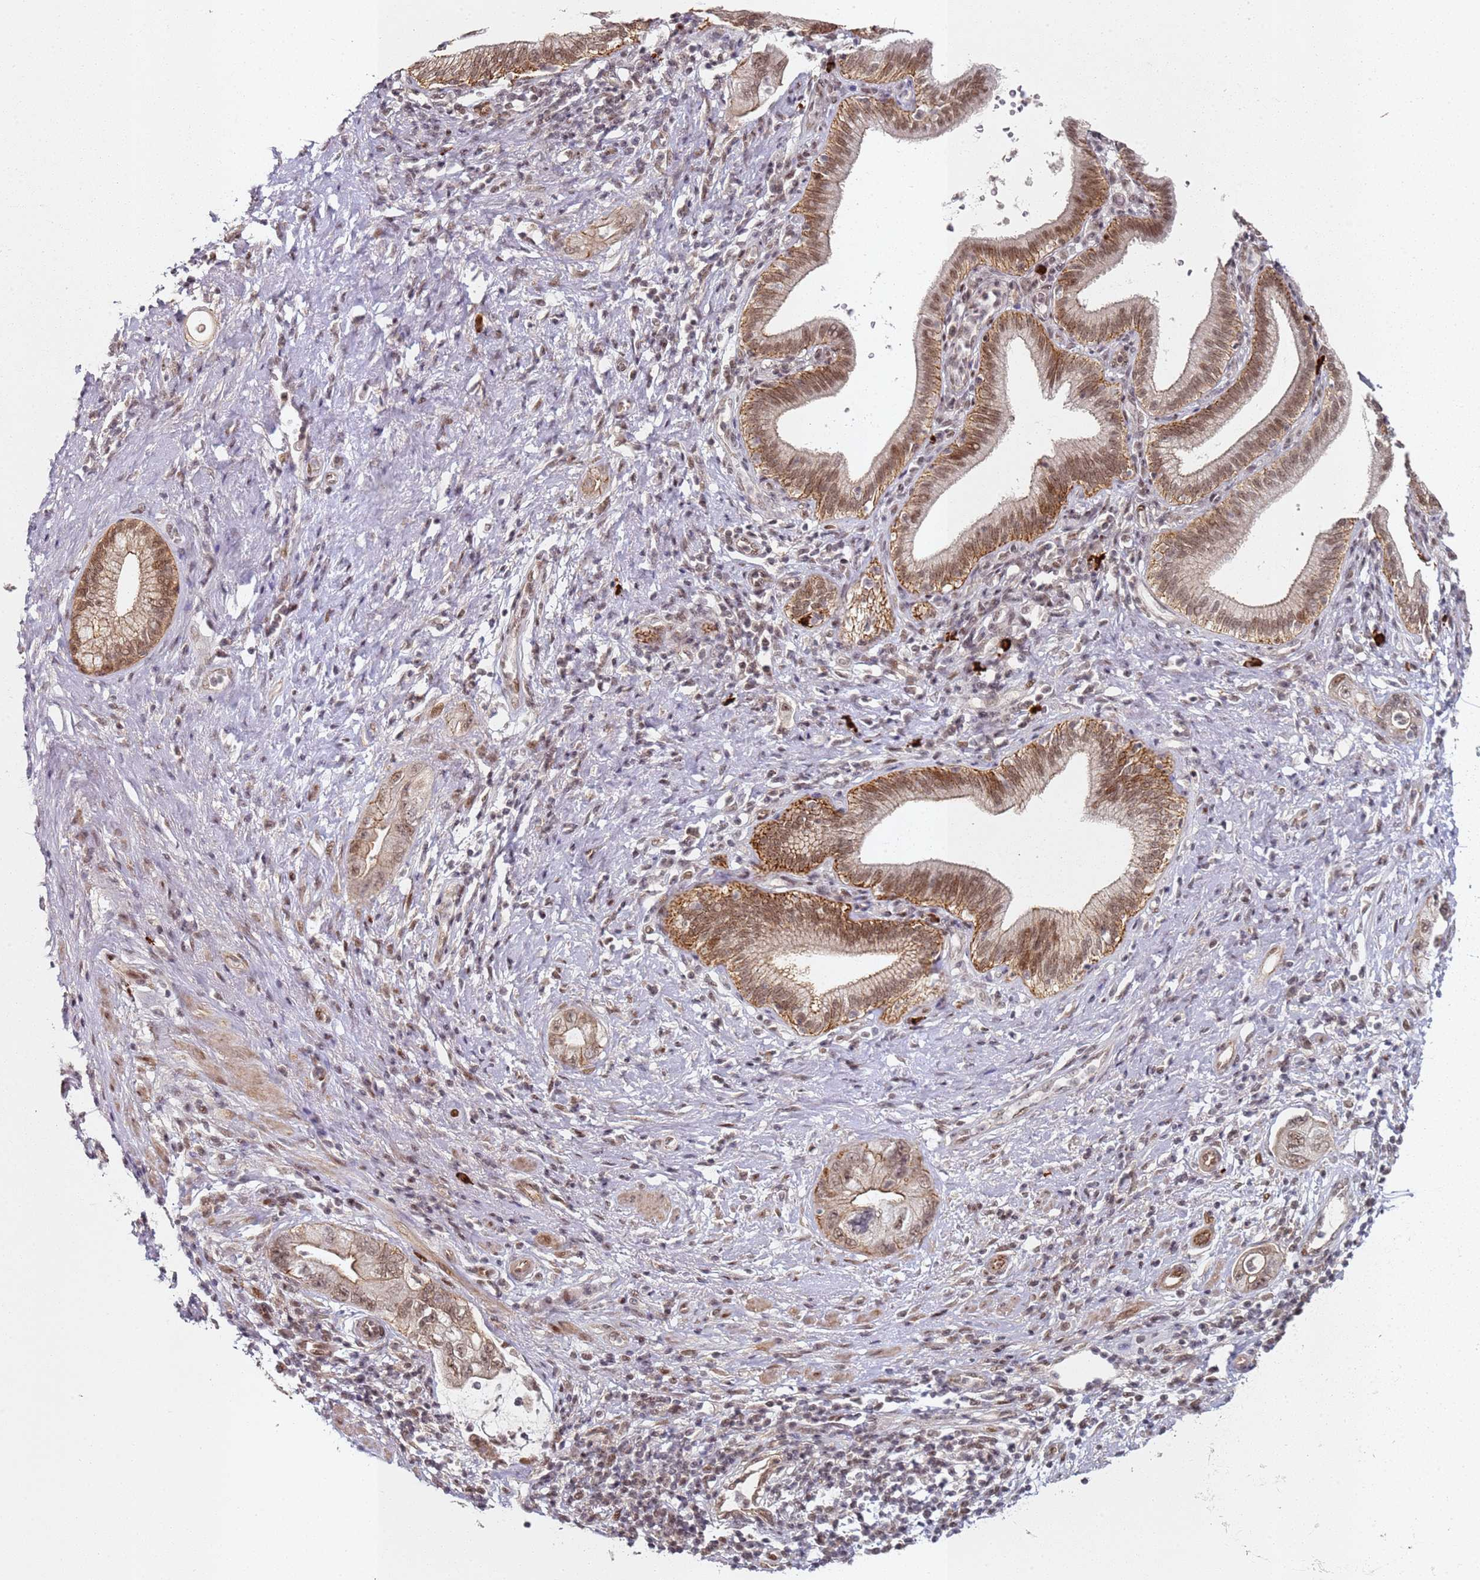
{"staining": {"intensity": "moderate", "quantity": ">75%", "location": "cytoplasmic/membranous,nuclear"}, "tissue": "pancreatic cancer", "cell_type": "Tumor cells", "image_type": "cancer", "snomed": [{"axis": "morphology", "description": "Adenocarcinoma, NOS"}, {"axis": "topography", "description": "Pancreas"}], "caption": "Immunohistochemical staining of human pancreatic cancer (adenocarcinoma) exhibits medium levels of moderate cytoplasmic/membranous and nuclear expression in about >75% of tumor cells. Using DAB (brown) and hematoxylin (blue) stains, captured at high magnification using brightfield microscopy.", "gene": "ATF6B", "patient": {"sex": "female", "age": 73}}